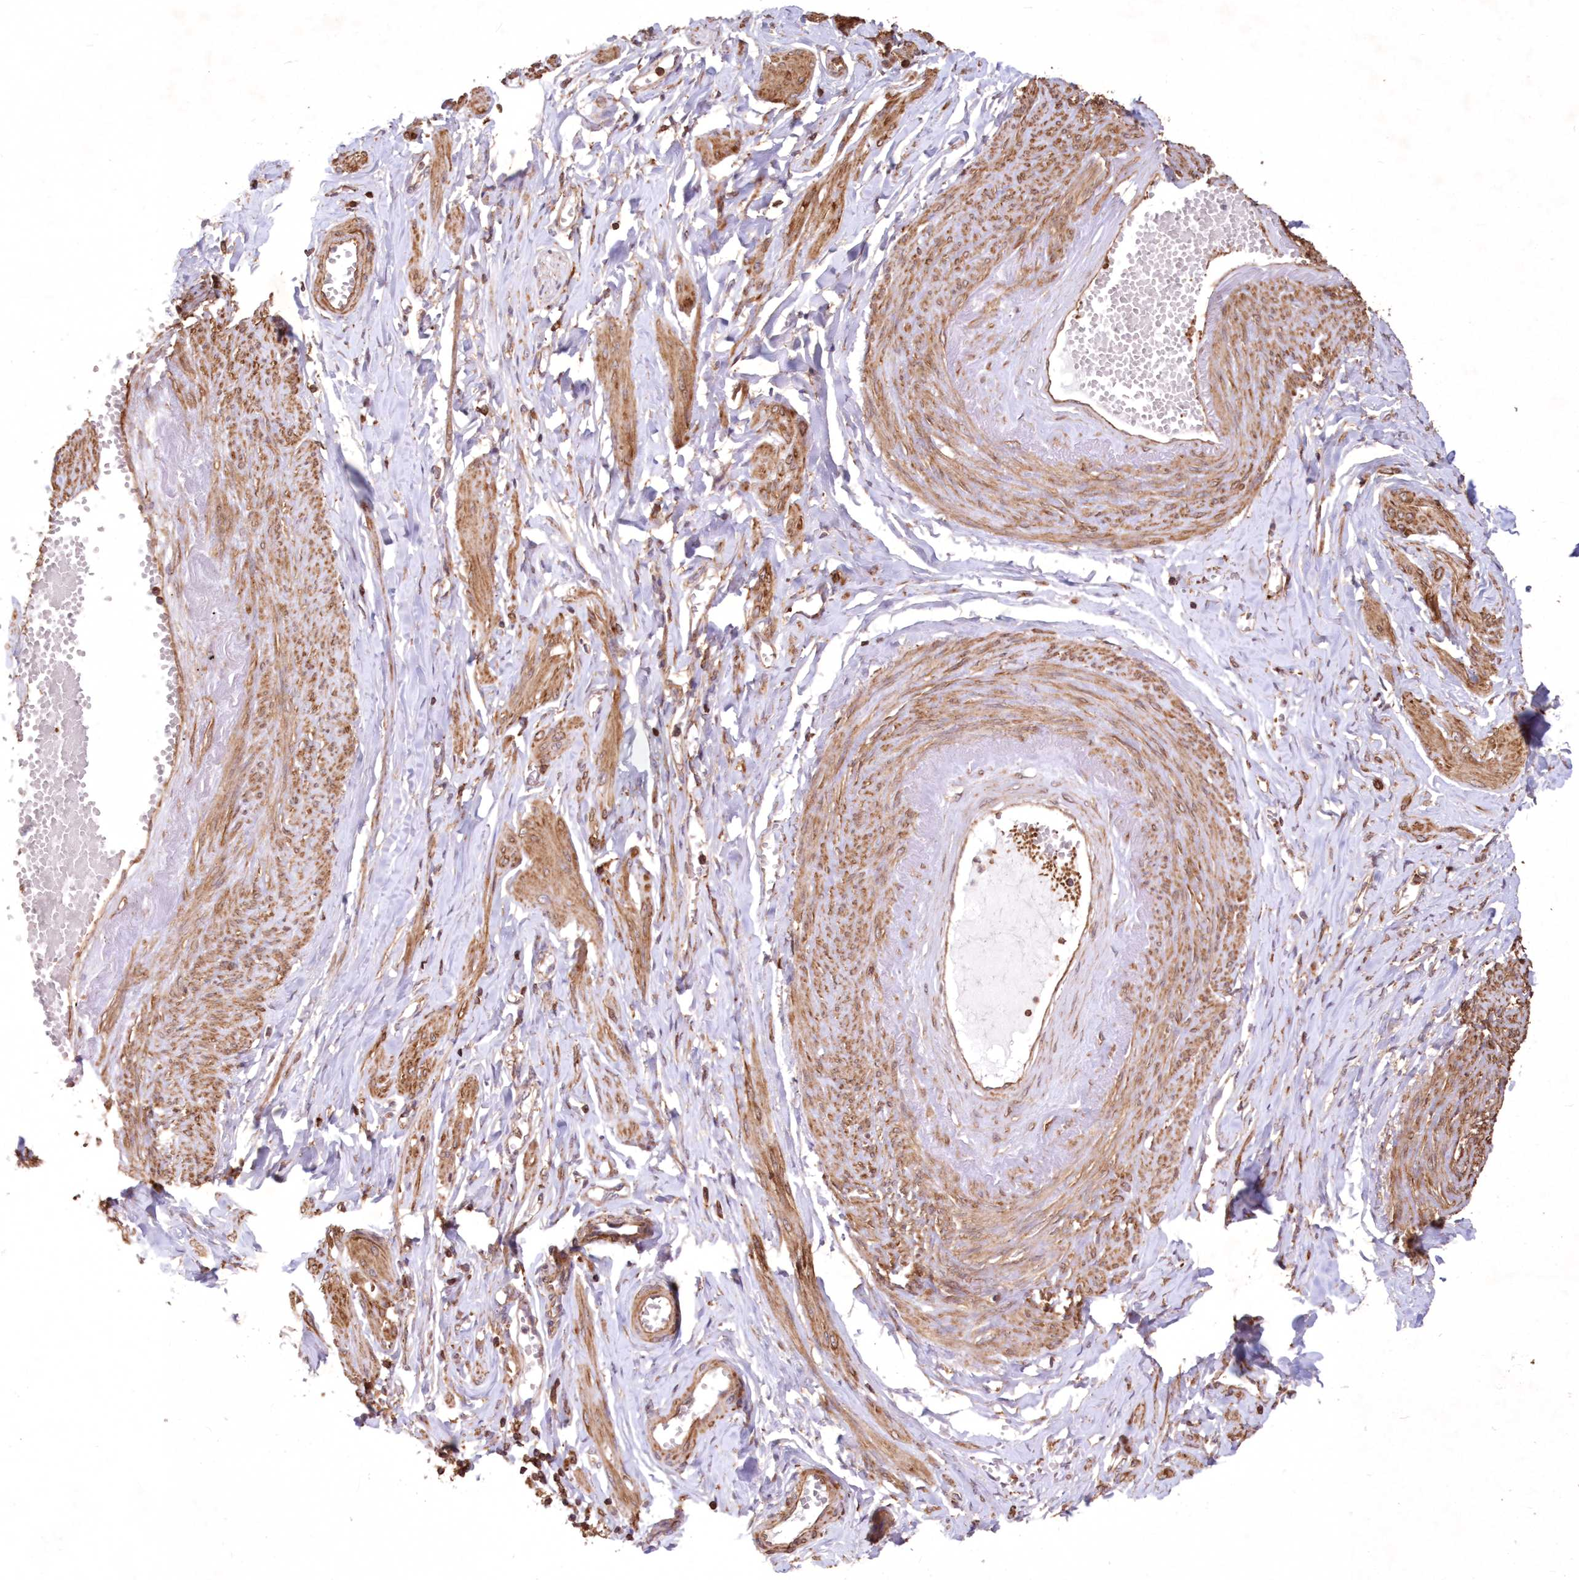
{"staining": {"intensity": "moderate", "quantity": ">75%", "location": "cytoplasmic/membranous"}, "tissue": "adipose tissue", "cell_type": "Adipocytes", "image_type": "normal", "snomed": [{"axis": "morphology", "description": "Normal tissue, NOS"}, {"axis": "topography", "description": "Vascular tissue"}, {"axis": "topography", "description": "Fallopian tube"}, {"axis": "topography", "description": "Ovary"}], "caption": "Adipocytes reveal moderate cytoplasmic/membranous positivity in approximately >75% of cells in normal adipose tissue.", "gene": "TMEM139", "patient": {"sex": "female", "age": 67}}